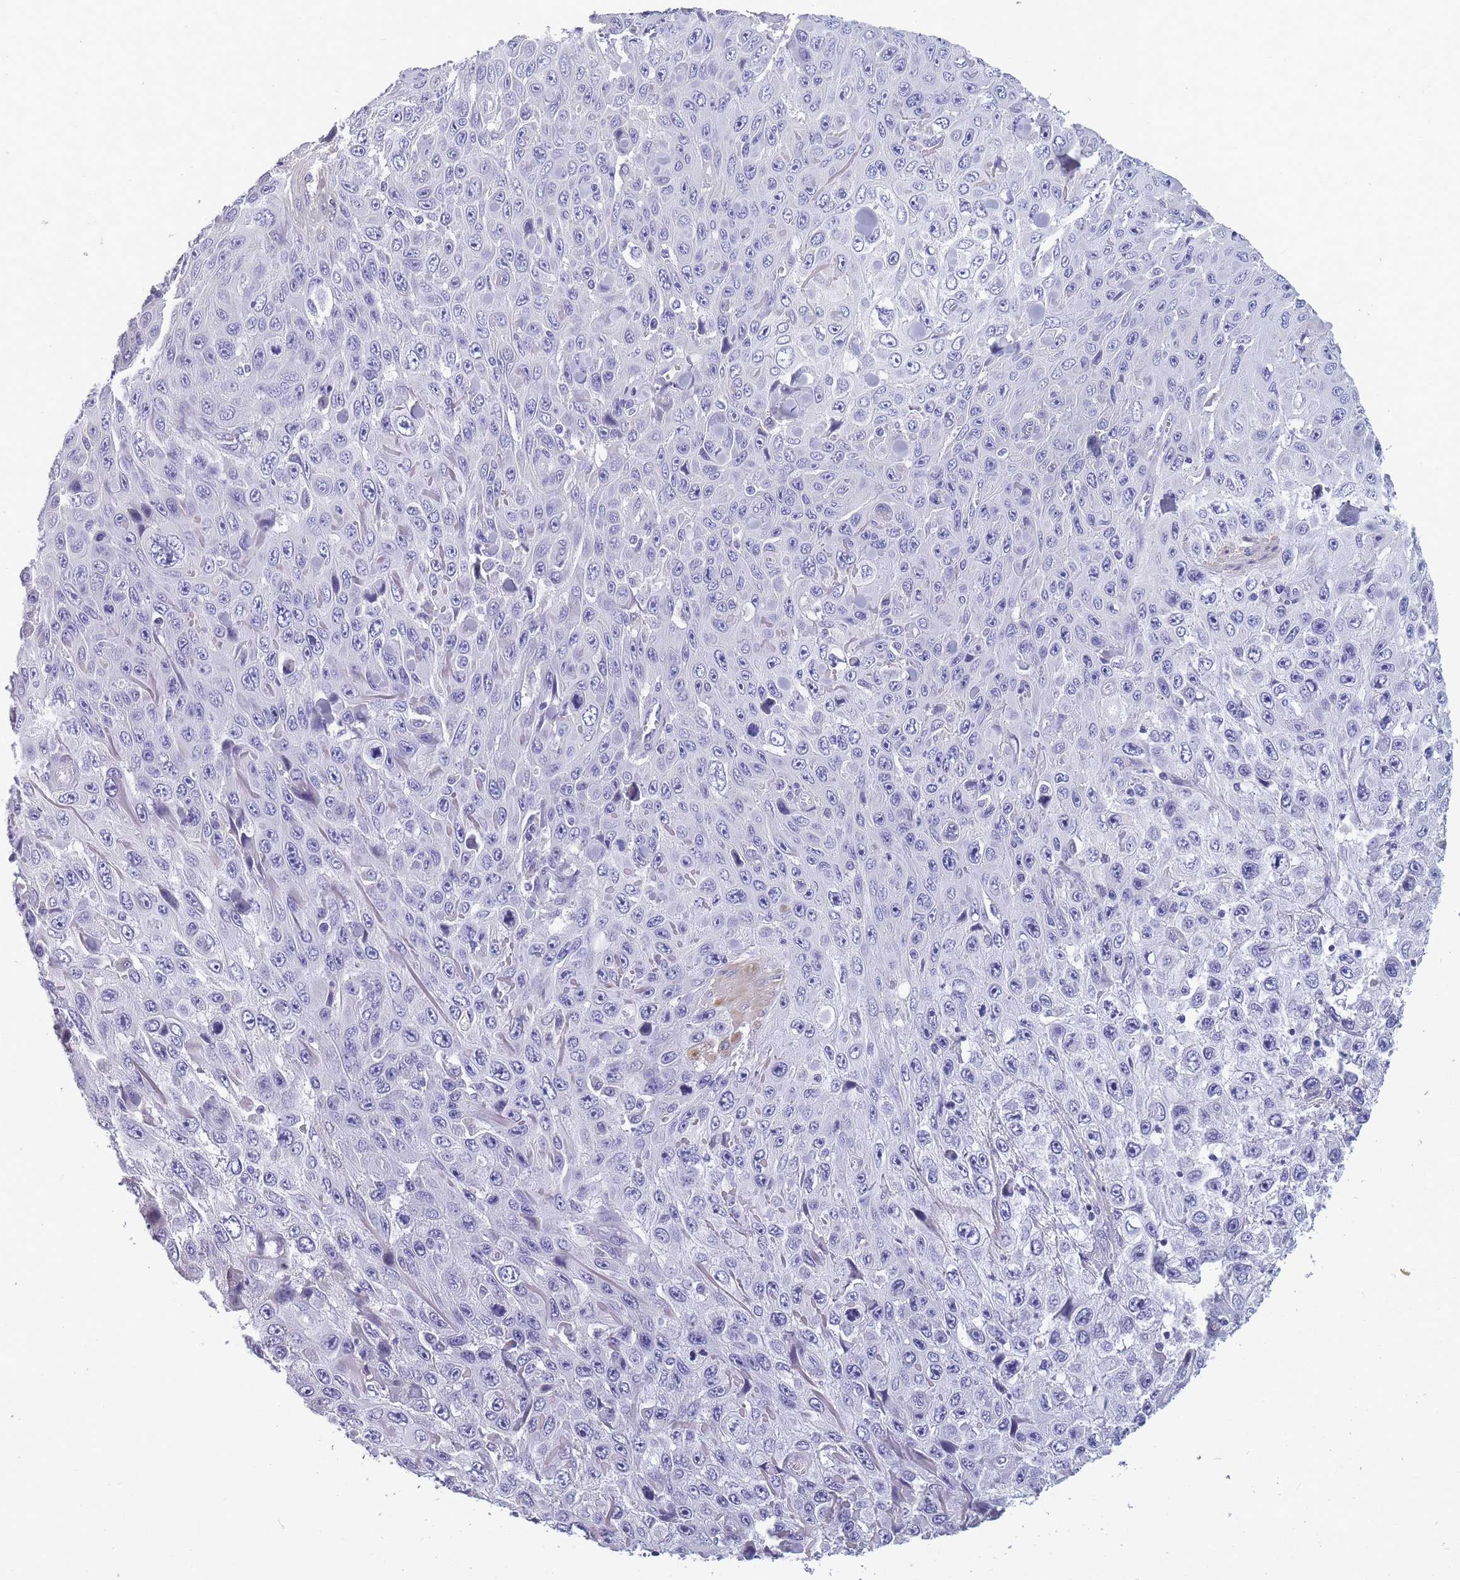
{"staining": {"intensity": "negative", "quantity": "none", "location": "none"}, "tissue": "skin cancer", "cell_type": "Tumor cells", "image_type": "cancer", "snomed": [{"axis": "morphology", "description": "Squamous cell carcinoma, NOS"}, {"axis": "topography", "description": "Skin"}], "caption": "This is an immunohistochemistry (IHC) micrograph of skin cancer. There is no expression in tumor cells.", "gene": "OR4C5", "patient": {"sex": "male", "age": 82}}